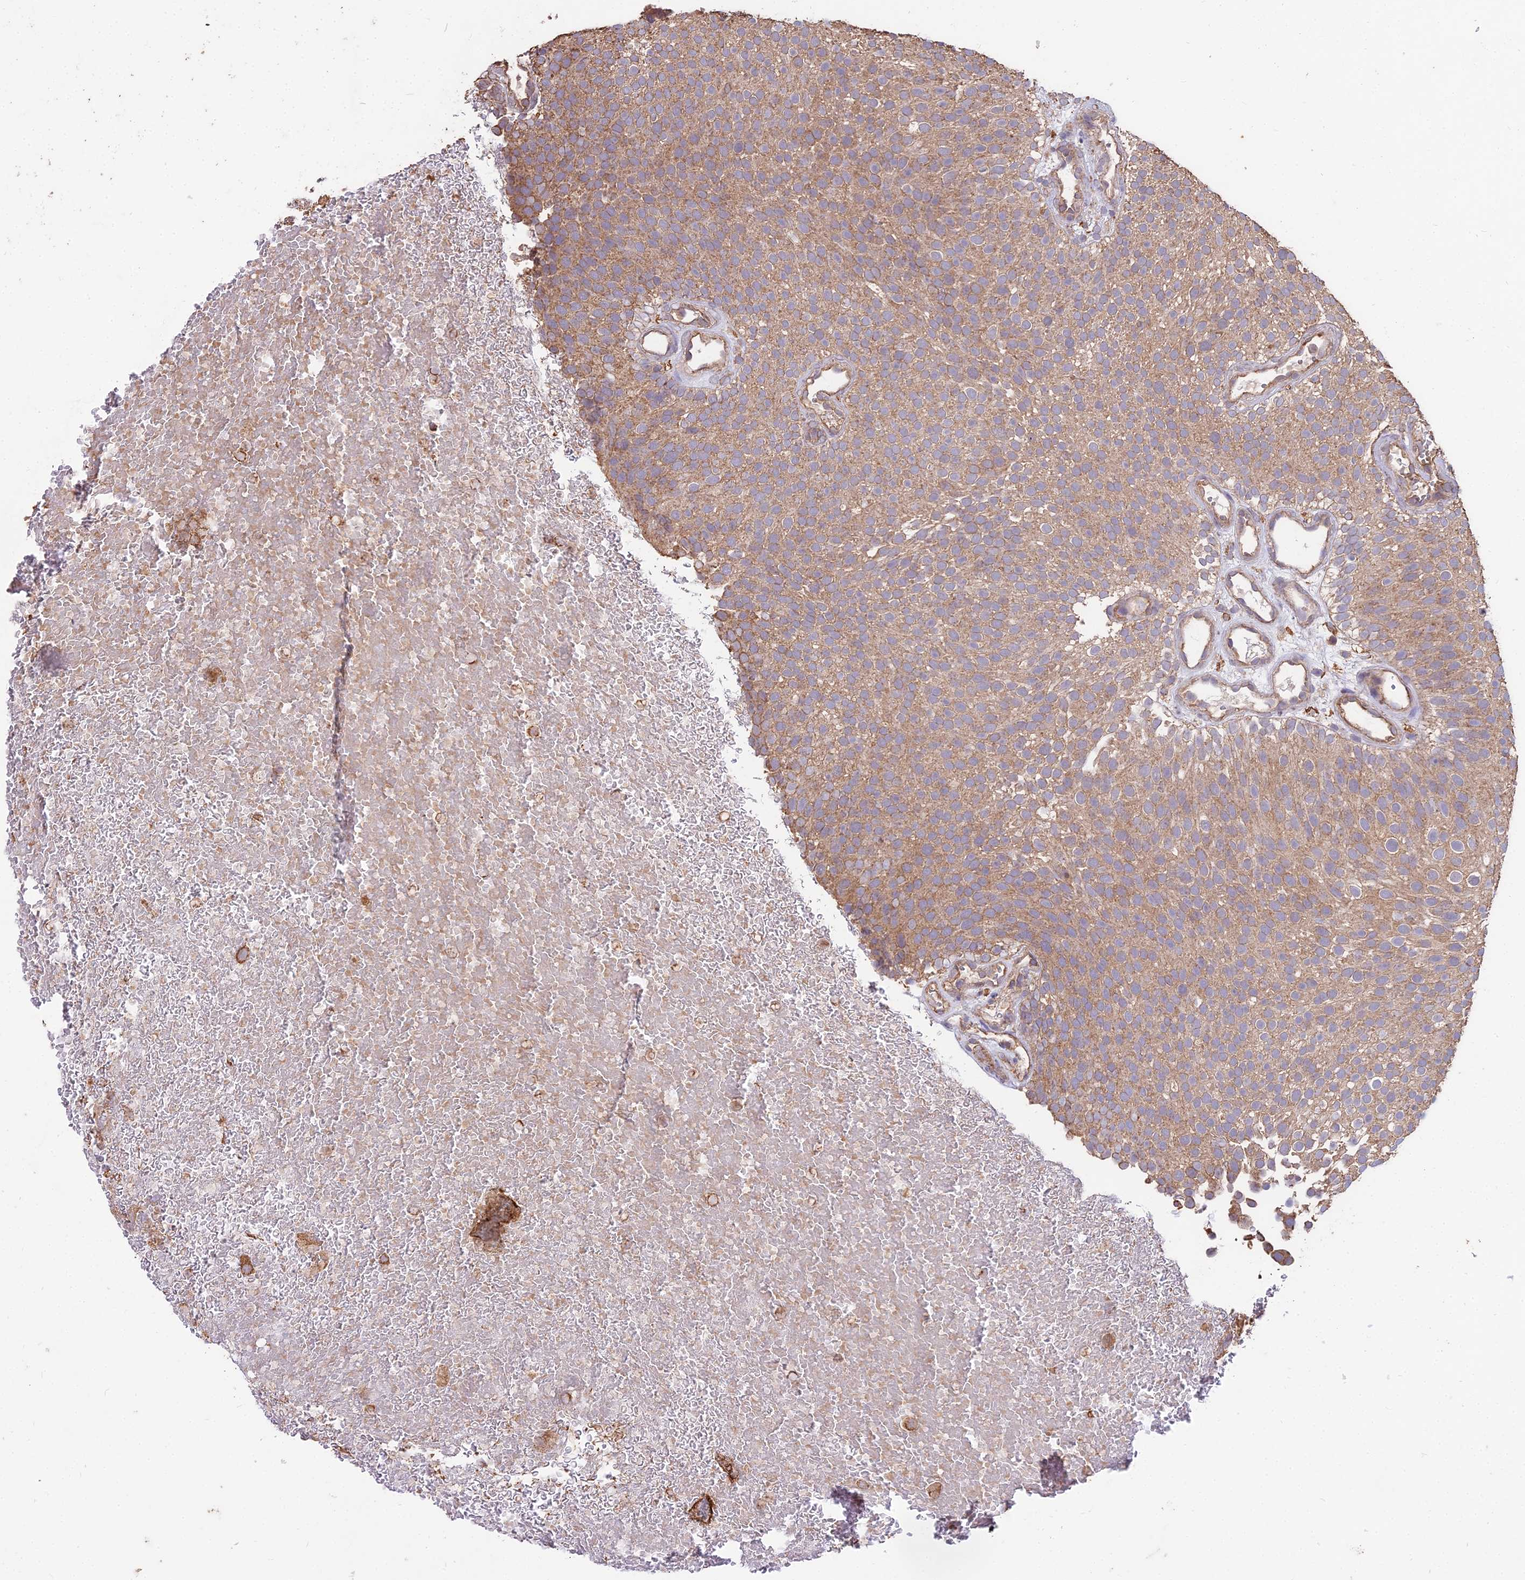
{"staining": {"intensity": "moderate", "quantity": ">75%", "location": "cytoplasmic/membranous"}, "tissue": "urothelial cancer", "cell_type": "Tumor cells", "image_type": "cancer", "snomed": [{"axis": "morphology", "description": "Urothelial carcinoma, Low grade"}, {"axis": "topography", "description": "Urinary bladder"}], "caption": "A medium amount of moderate cytoplasmic/membranous positivity is present in about >75% of tumor cells in urothelial cancer tissue.", "gene": "CEMIP2", "patient": {"sex": "male", "age": 78}}